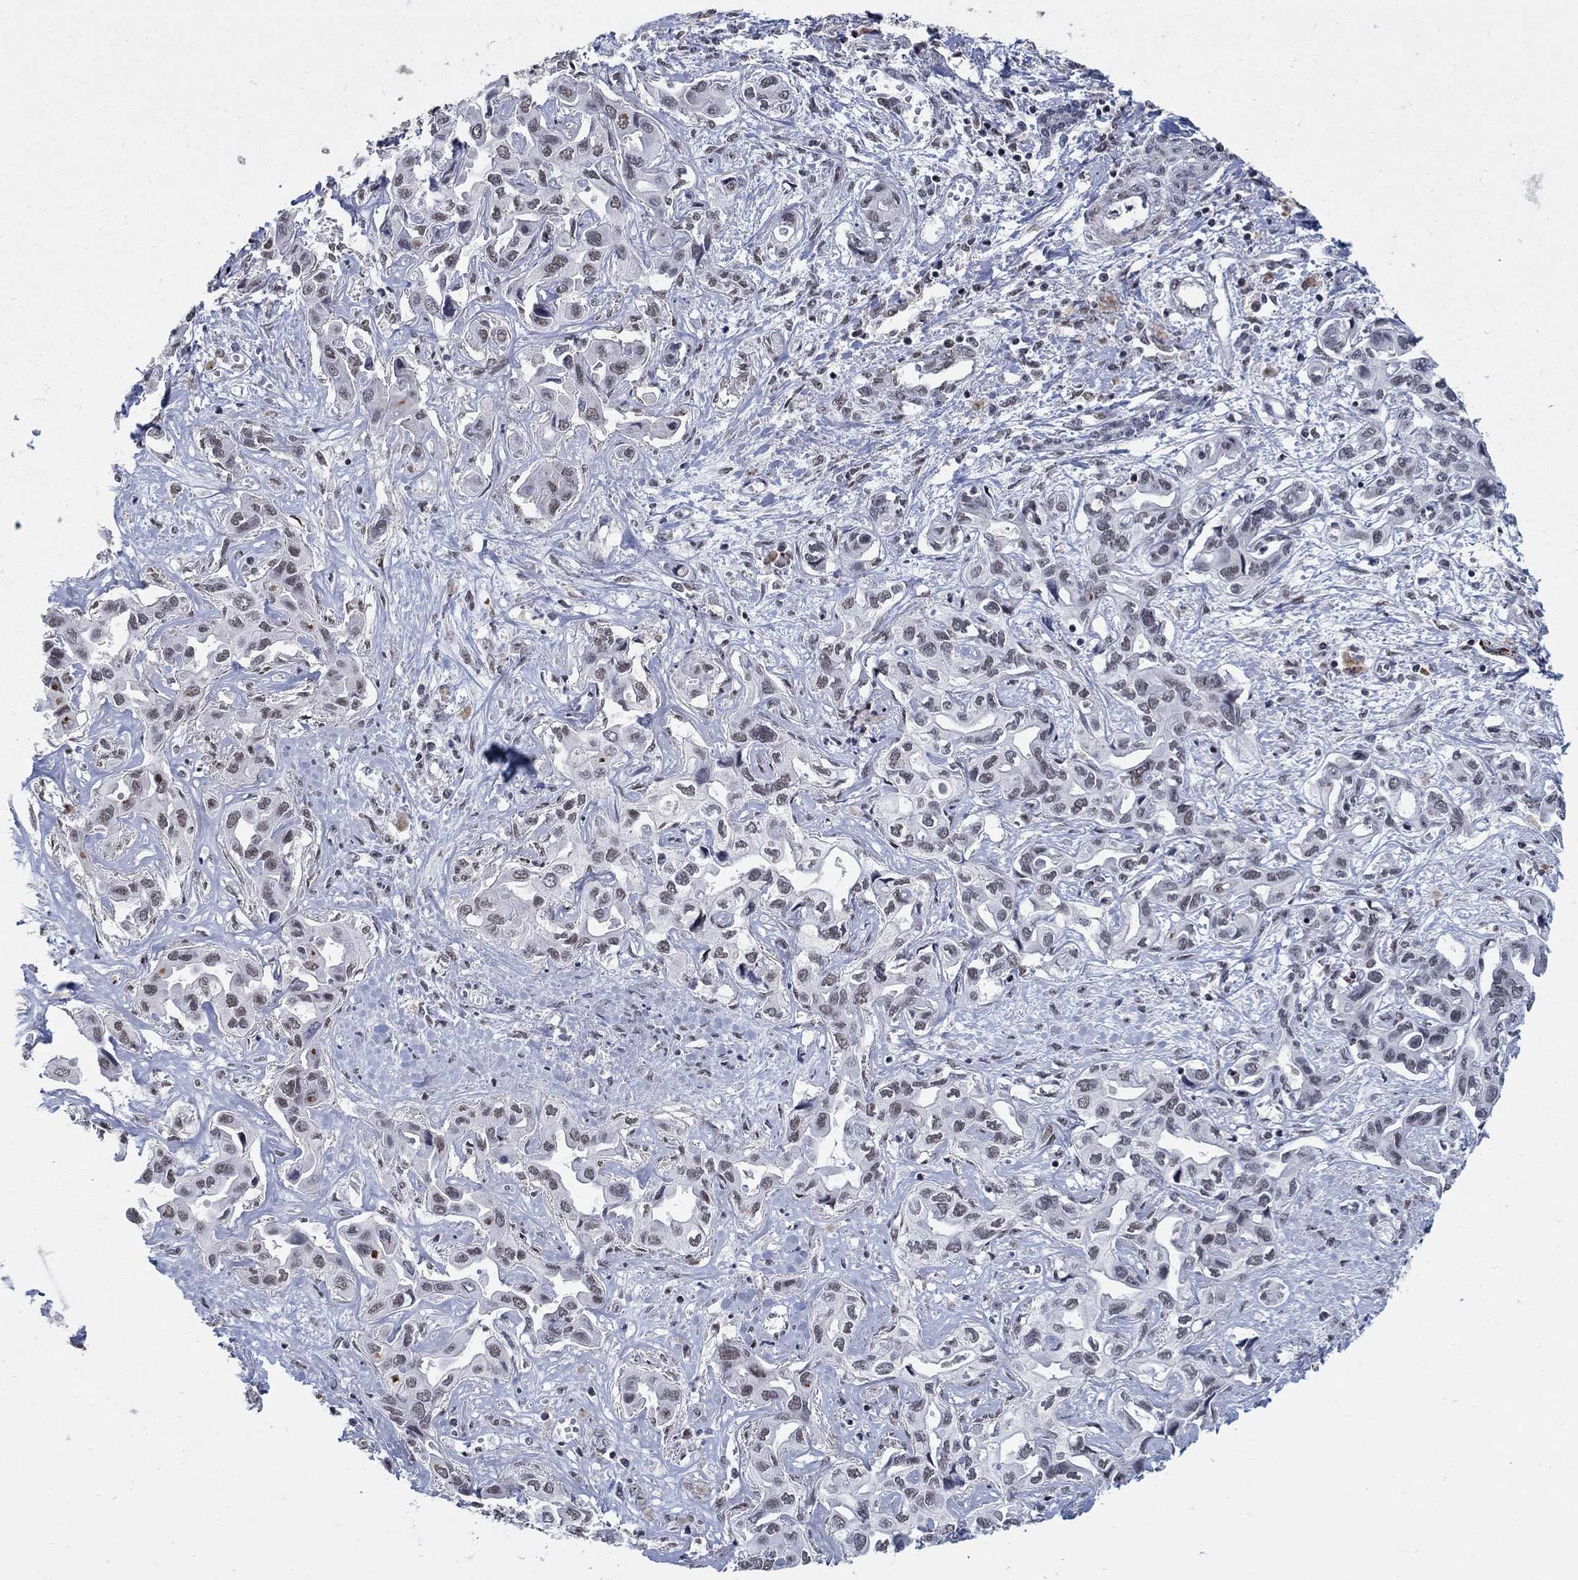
{"staining": {"intensity": "weak", "quantity": "<25%", "location": "nuclear"}, "tissue": "liver cancer", "cell_type": "Tumor cells", "image_type": "cancer", "snomed": [{"axis": "morphology", "description": "Cholangiocarcinoma"}, {"axis": "topography", "description": "Liver"}], "caption": "Tumor cells are negative for brown protein staining in liver cancer (cholangiocarcinoma).", "gene": "PNISR", "patient": {"sex": "female", "age": 64}}